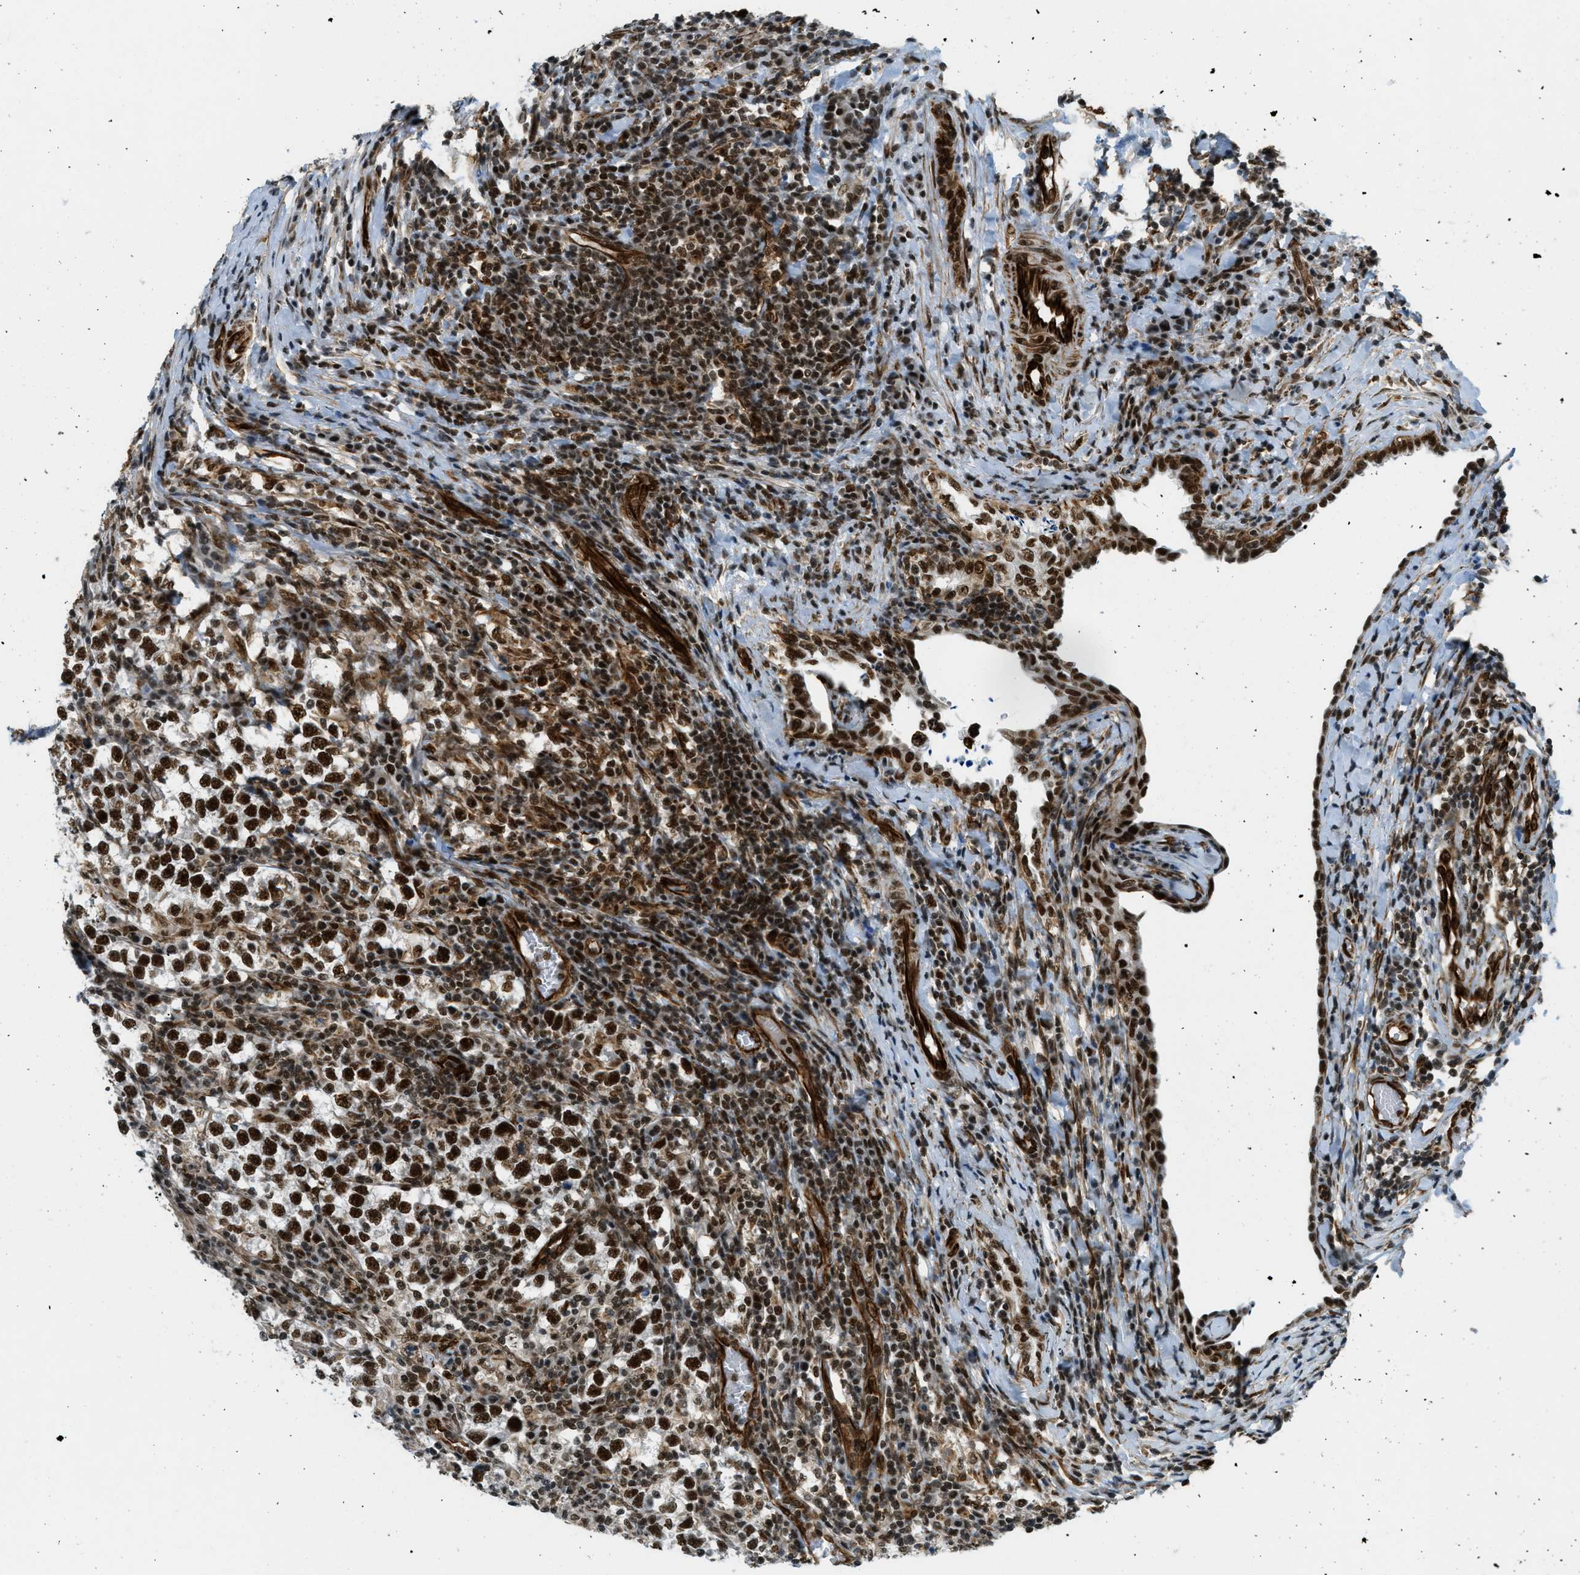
{"staining": {"intensity": "strong", "quantity": ">75%", "location": "nuclear"}, "tissue": "testis cancer", "cell_type": "Tumor cells", "image_type": "cancer", "snomed": [{"axis": "morphology", "description": "Normal tissue, NOS"}, {"axis": "morphology", "description": "Seminoma, NOS"}, {"axis": "topography", "description": "Testis"}], "caption": "High-magnification brightfield microscopy of testis seminoma stained with DAB (3,3'-diaminobenzidine) (brown) and counterstained with hematoxylin (blue). tumor cells exhibit strong nuclear staining is appreciated in about>75% of cells.", "gene": "ZFR", "patient": {"sex": "male", "age": 43}}